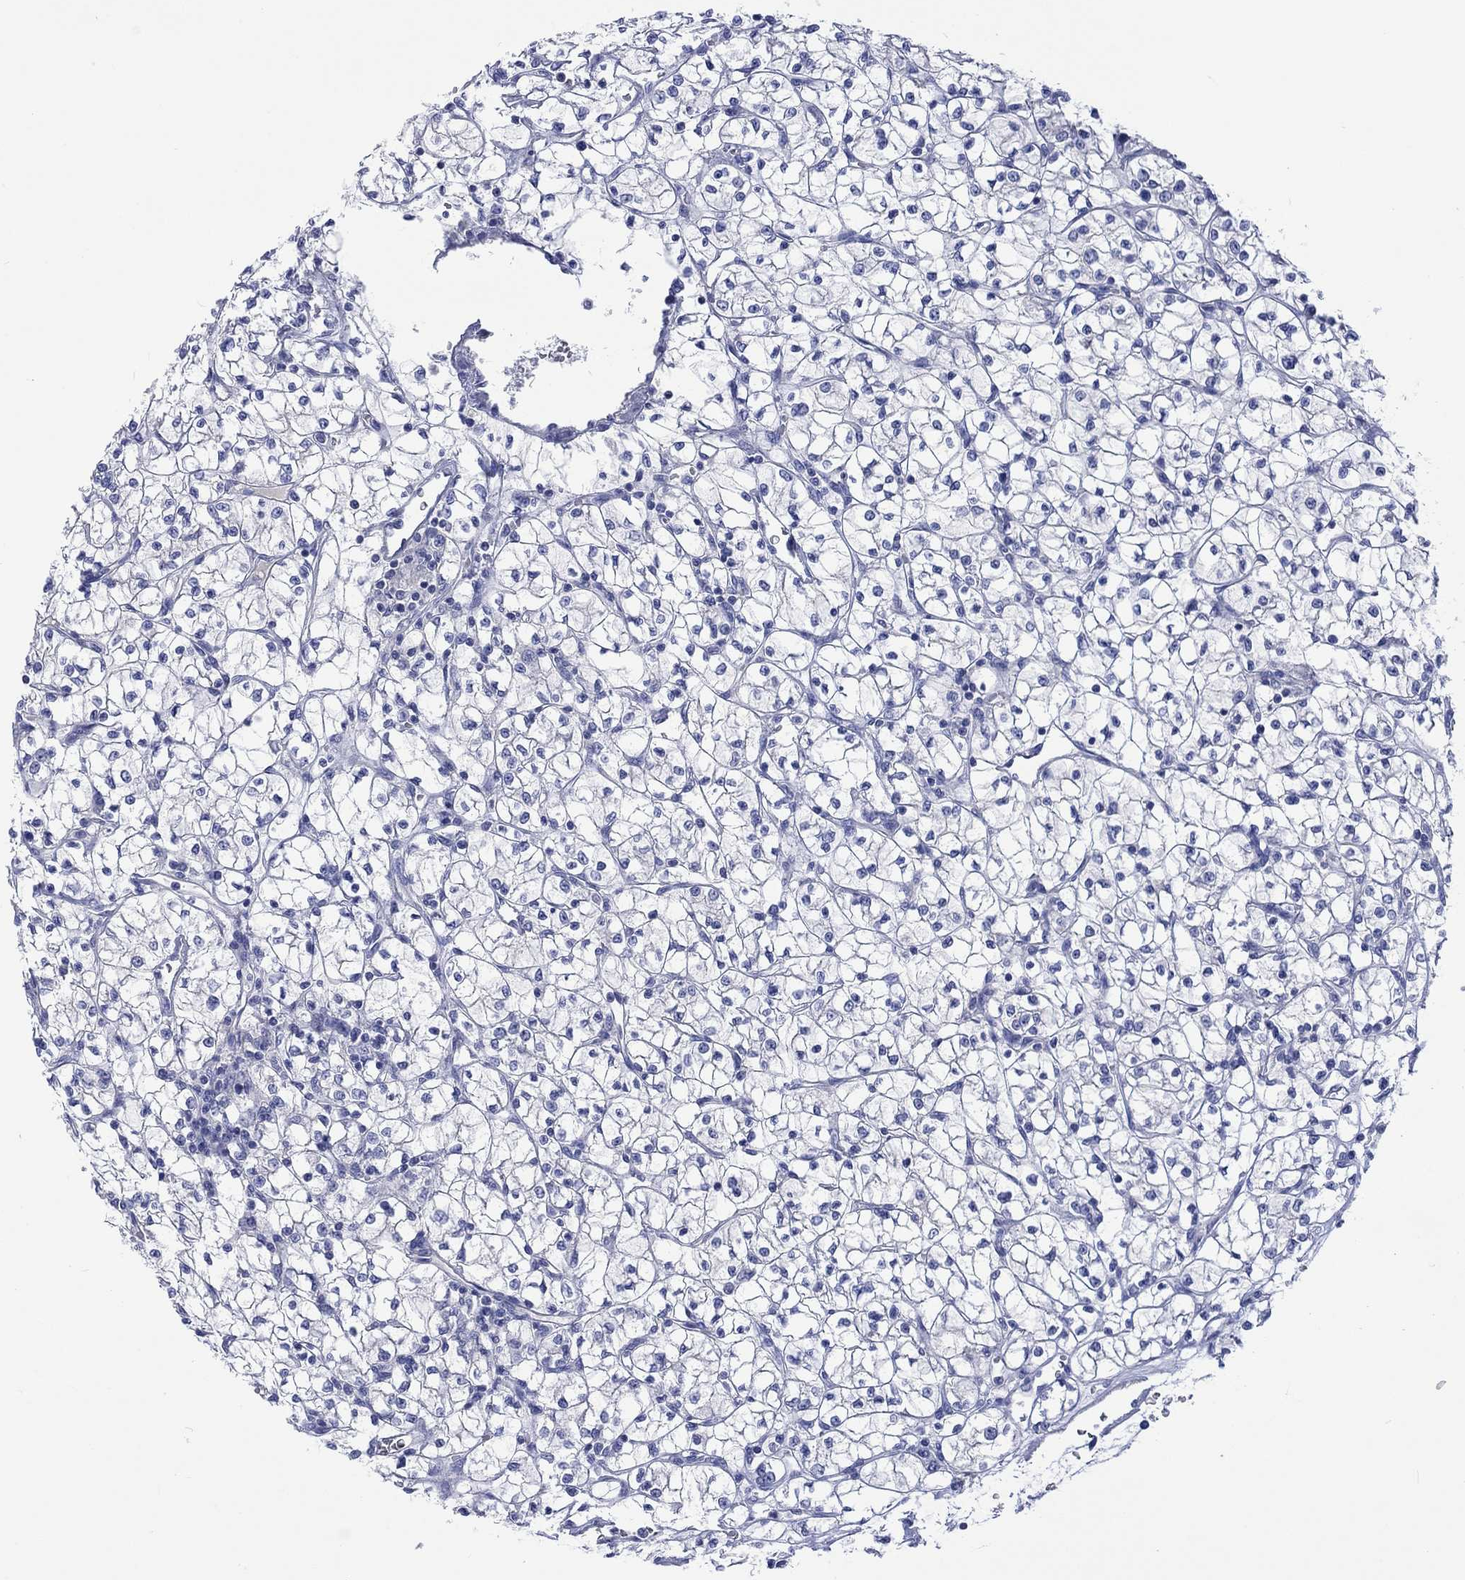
{"staining": {"intensity": "negative", "quantity": "none", "location": "none"}, "tissue": "renal cancer", "cell_type": "Tumor cells", "image_type": "cancer", "snomed": [{"axis": "morphology", "description": "Adenocarcinoma, NOS"}, {"axis": "topography", "description": "Kidney"}], "caption": "DAB (3,3'-diaminobenzidine) immunohistochemical staining of renal adenocarcinoma shows no significant staining in tumor cells.", "gene": "TOMM20L", "patient": {"sex": "female", "age": 64}}